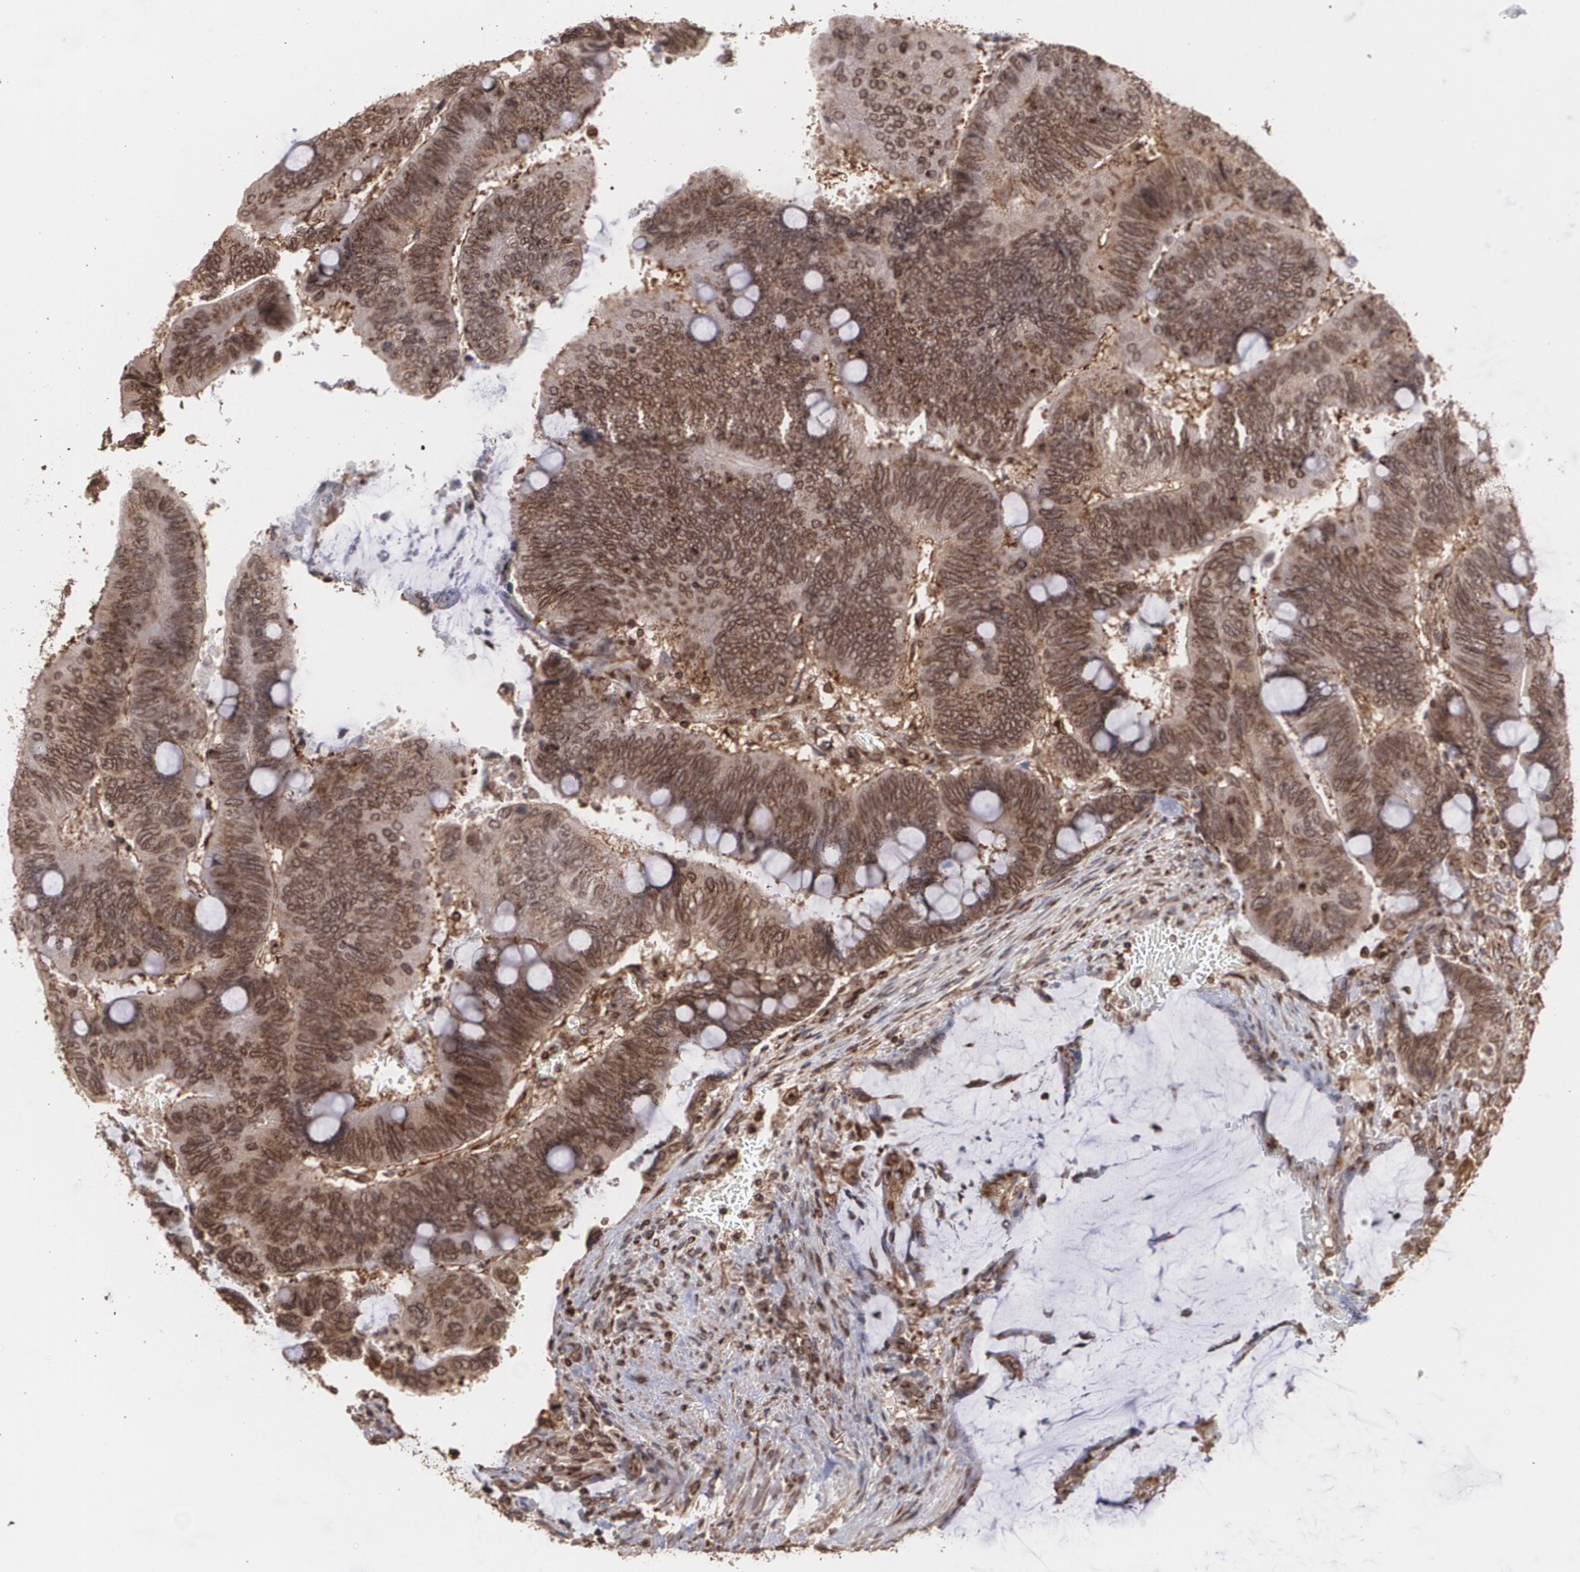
{"staining": {"intensity": "strong", "quantity": ">75%", "location": "cytoplasmic/membranous"}, "tissue": "colorectal cancer", "cell_type": "Tumor cells", "image_type": "cancer", "snomed": [{"axis": "morphology", "description": "Normal tissue, NOS"}, {"axis": "morphology", "description": "Adenocarcinoma, NOS"}, {"axis": "topography", "description": "Rectum"}], "caption": "Immunohistochemical staining of human colorectal cancer shows strong cytoplasmic/membranous protein expression in approximately >75% of tumor cells. (IHC, brightfield microscopy, high magnification).", "gene": "TRIP11", "patient": {"sex": "male", "age": 92}}